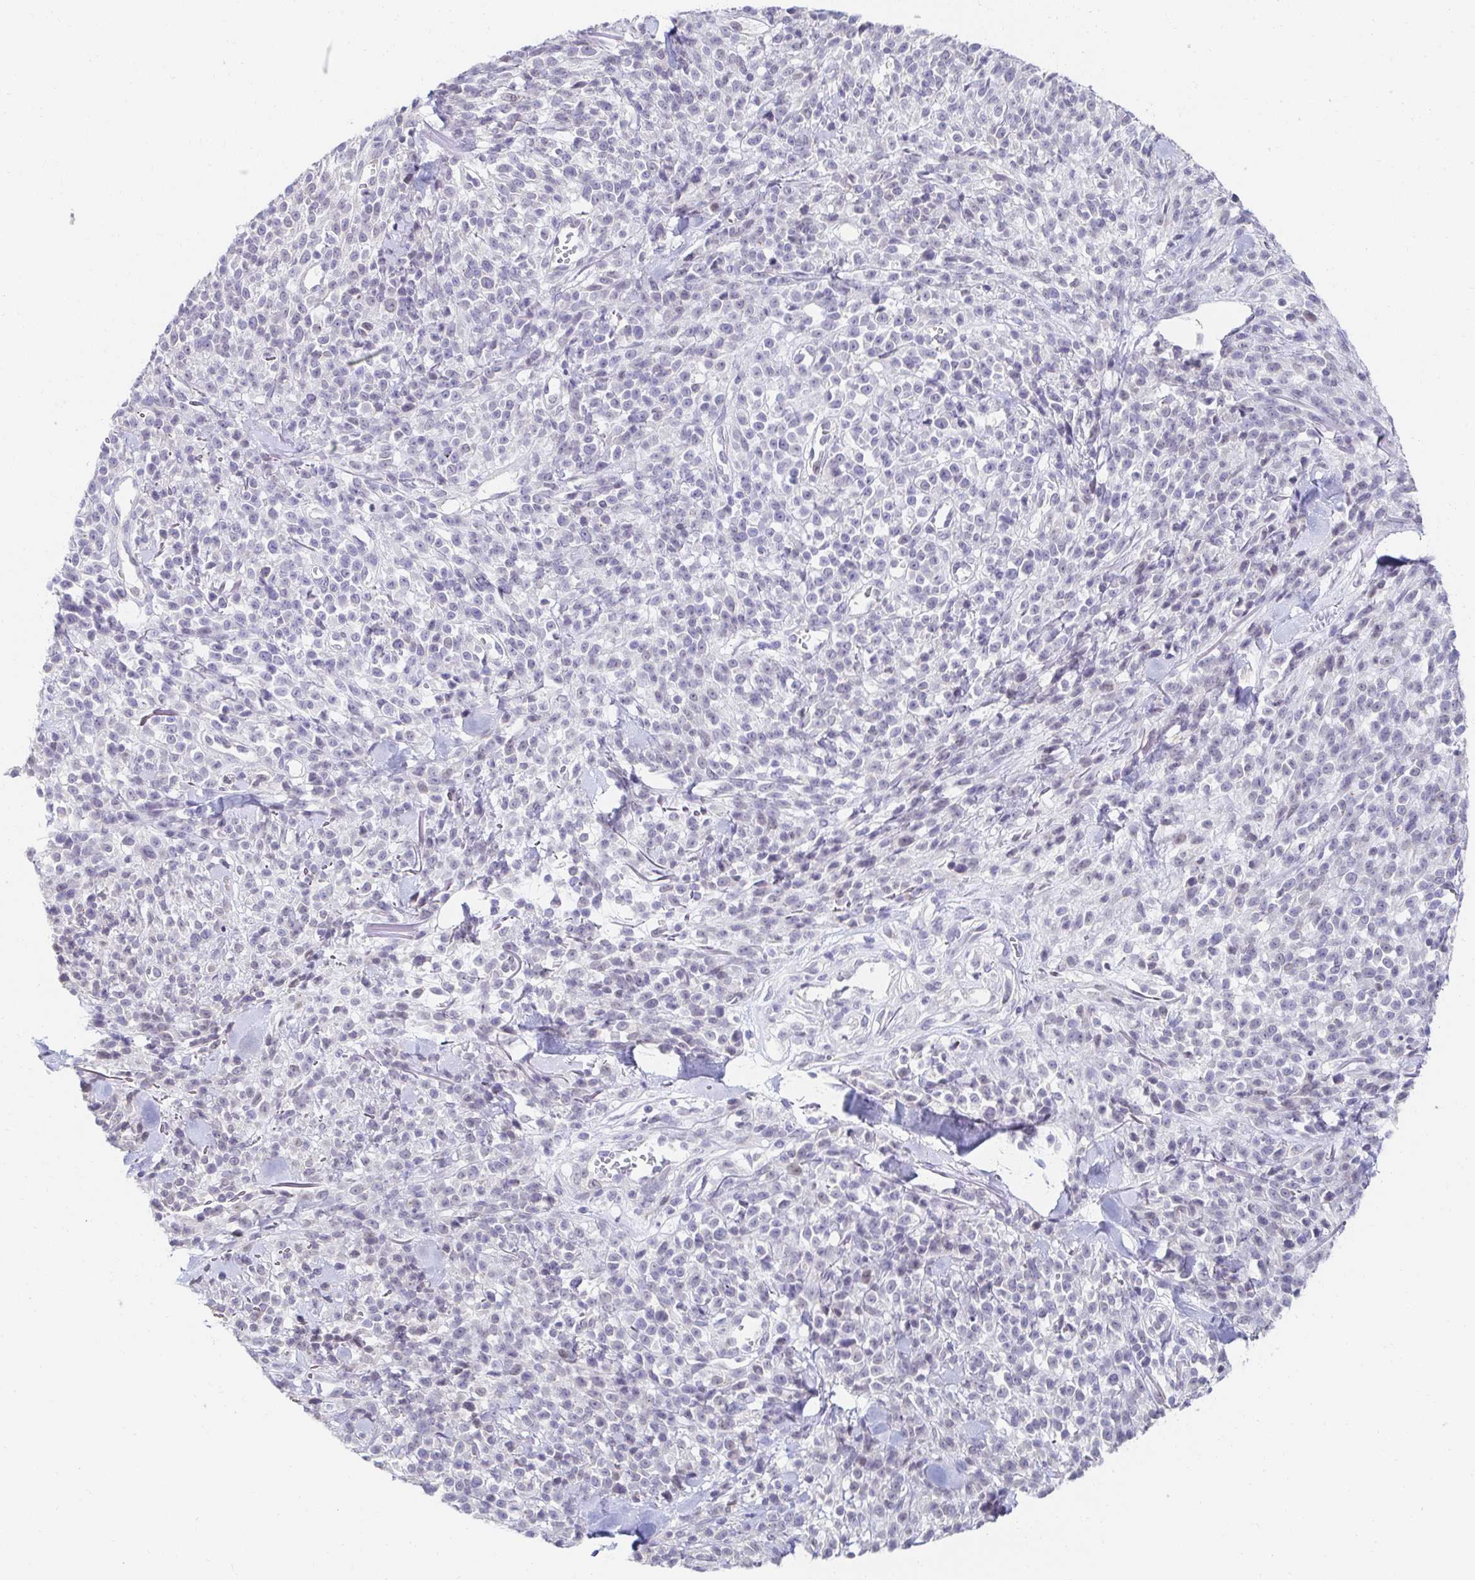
{"staining": {"intensity": "negative", "quantity": "none", "location": "none"}, "tissue": "melanoma", "cell_type": "Tumor cells", "image_type": "cancer", "snomed": [{"axis": "morphology", "description": "Malignant melanoma, NOS"}, {"axis": "topography", "description": "Skin"}, {"axis": "topography", "description": "Skin of trunk"}], "caption": "Tumor cells show no significant protein staining in melanoma. (DAB (3,3'-diaminobenzidine) immunohistochemistry (IHC) visualized using brightfield microscopy, high magnification).", "gene": "AKAP14", "patient": {"sex": "male", "age": 74}}